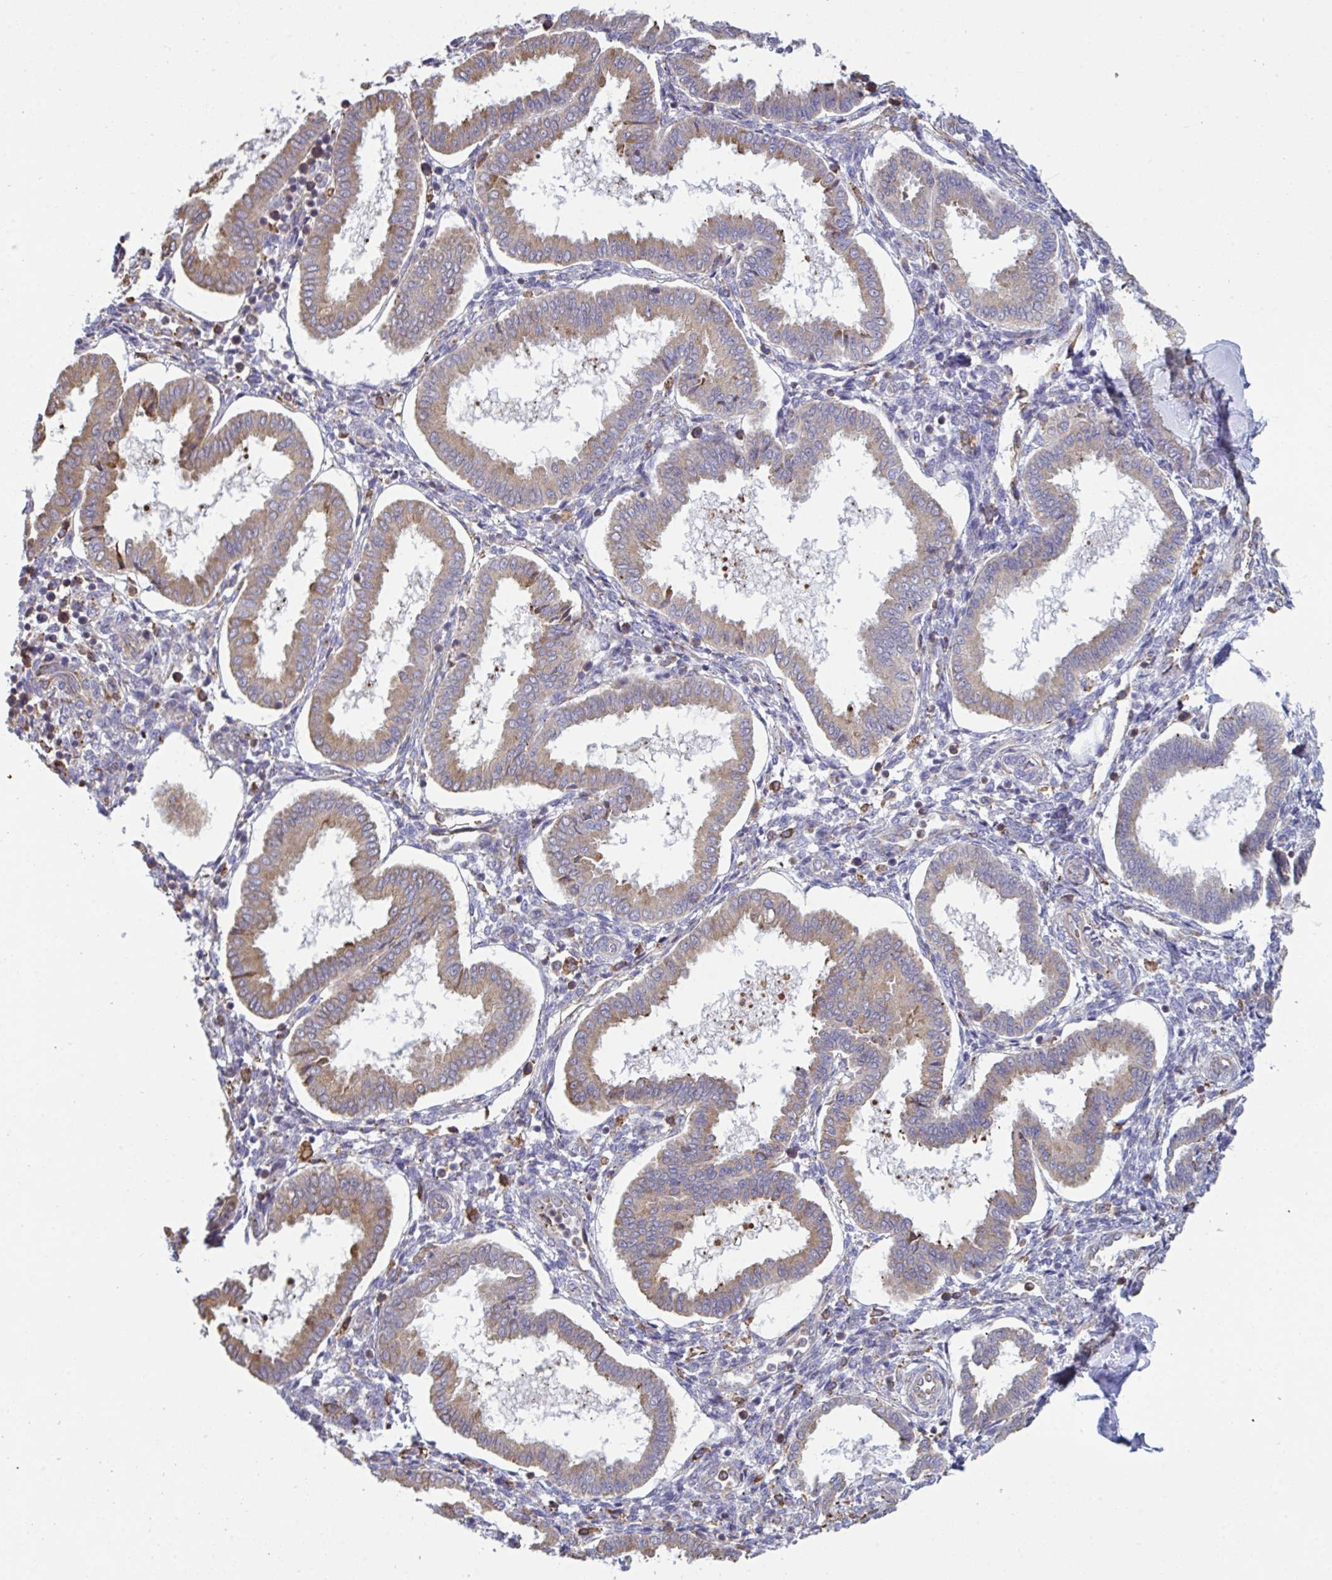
{"staining": {"intensity": "negative", "quantity": "none", "location": "none"}, "tissue": "endometrium", "cell_type": "Cells in endometrial stroma", "image_type": "normal", "snomed": [{"axis": "morphology", "description": "Normal tissue, NOS"}, {"axis": "topography", "description": "Endometrium"}], "caption": "The histopathology image shows no staining of cells in endometrial stroma in unremarkable endometrium.", "gene": "MYMK", "patient": {"sex": "female", "age": 24}}